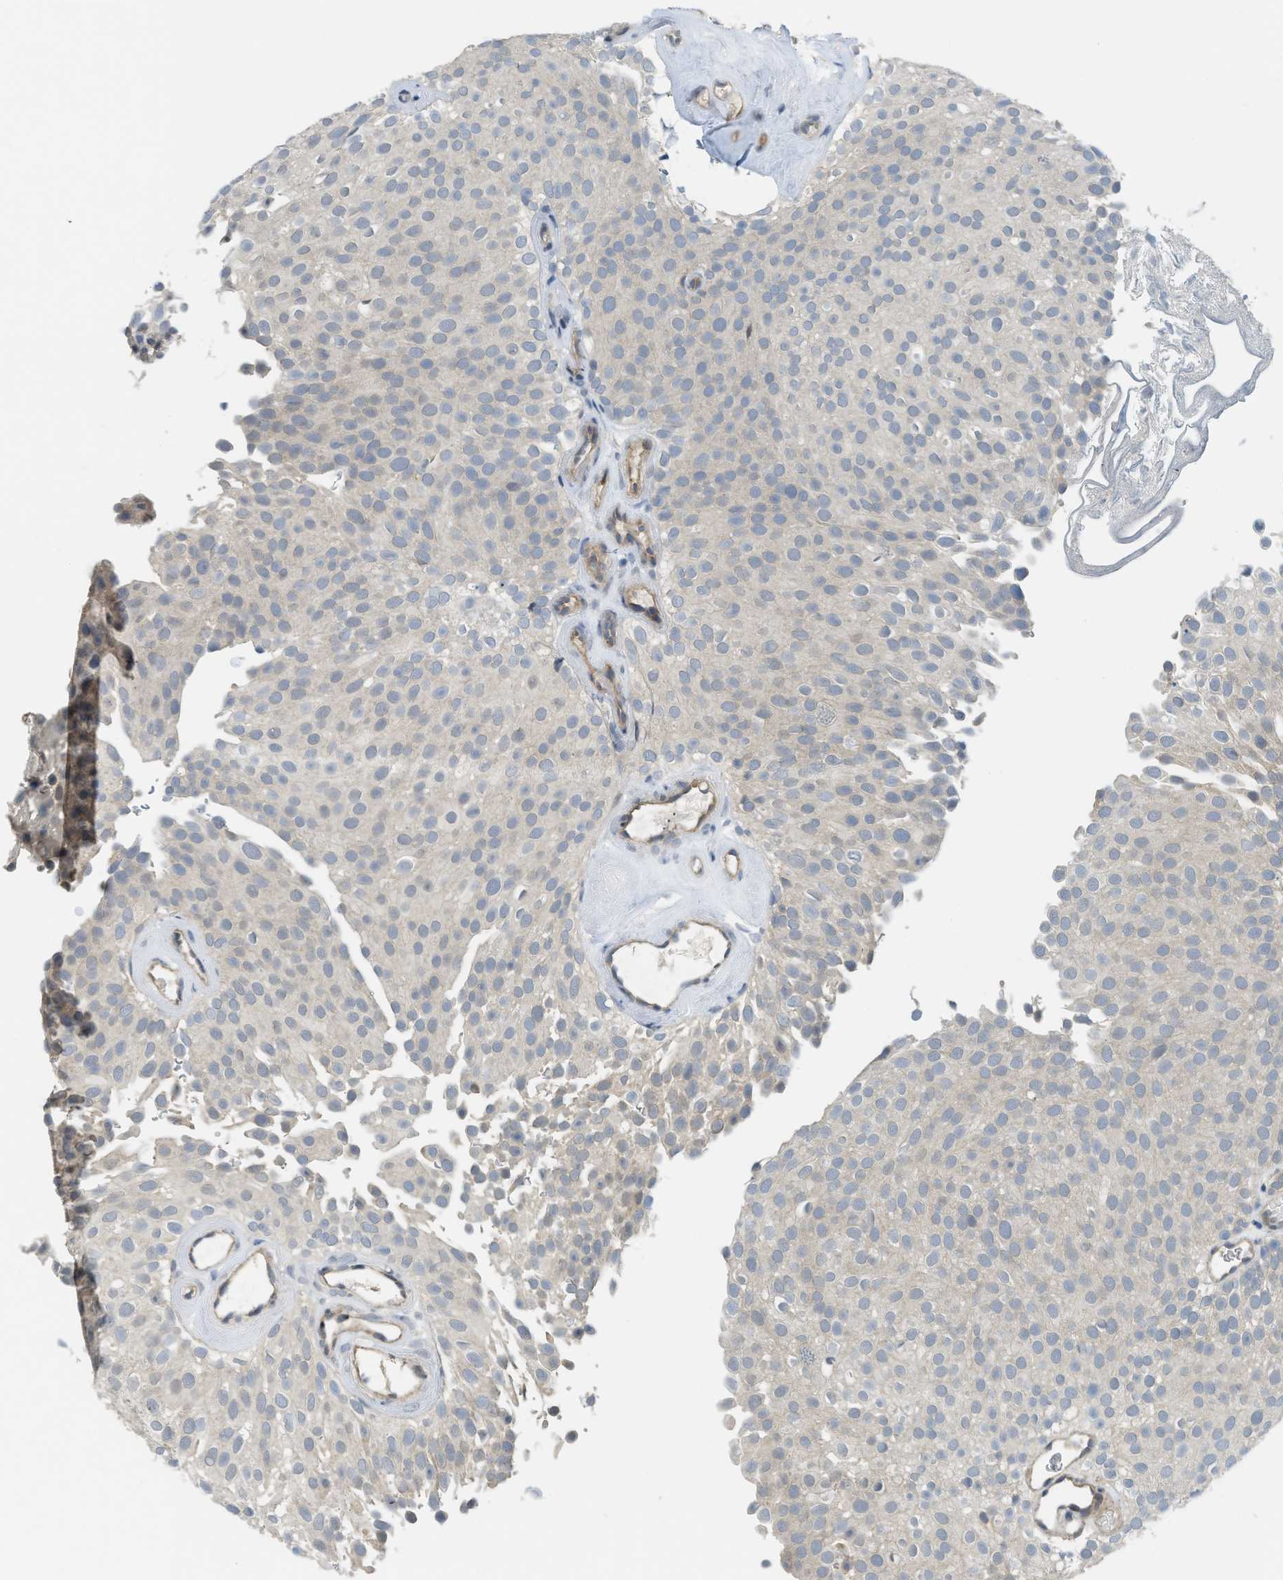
{"staining": {"intensity": "negative", "quantity": "none", "location": "none"}, "tissue": "urothelial cancer", "cell_type": "Tumor cells", "image_type": "cancer", "snomed": [{"axis": "morphology", "description": "Urothelial carcinoma, Low grade"}, {"axis": "topography", "description": "Urinary bladder"}], "caption": "DAB immunohistochemical staining of low-grade urothelial carcinoma displays no significant staining in tumor cells.", "gene": "TNFAIP1", "patient": {"sex": "male", "age": 78}}